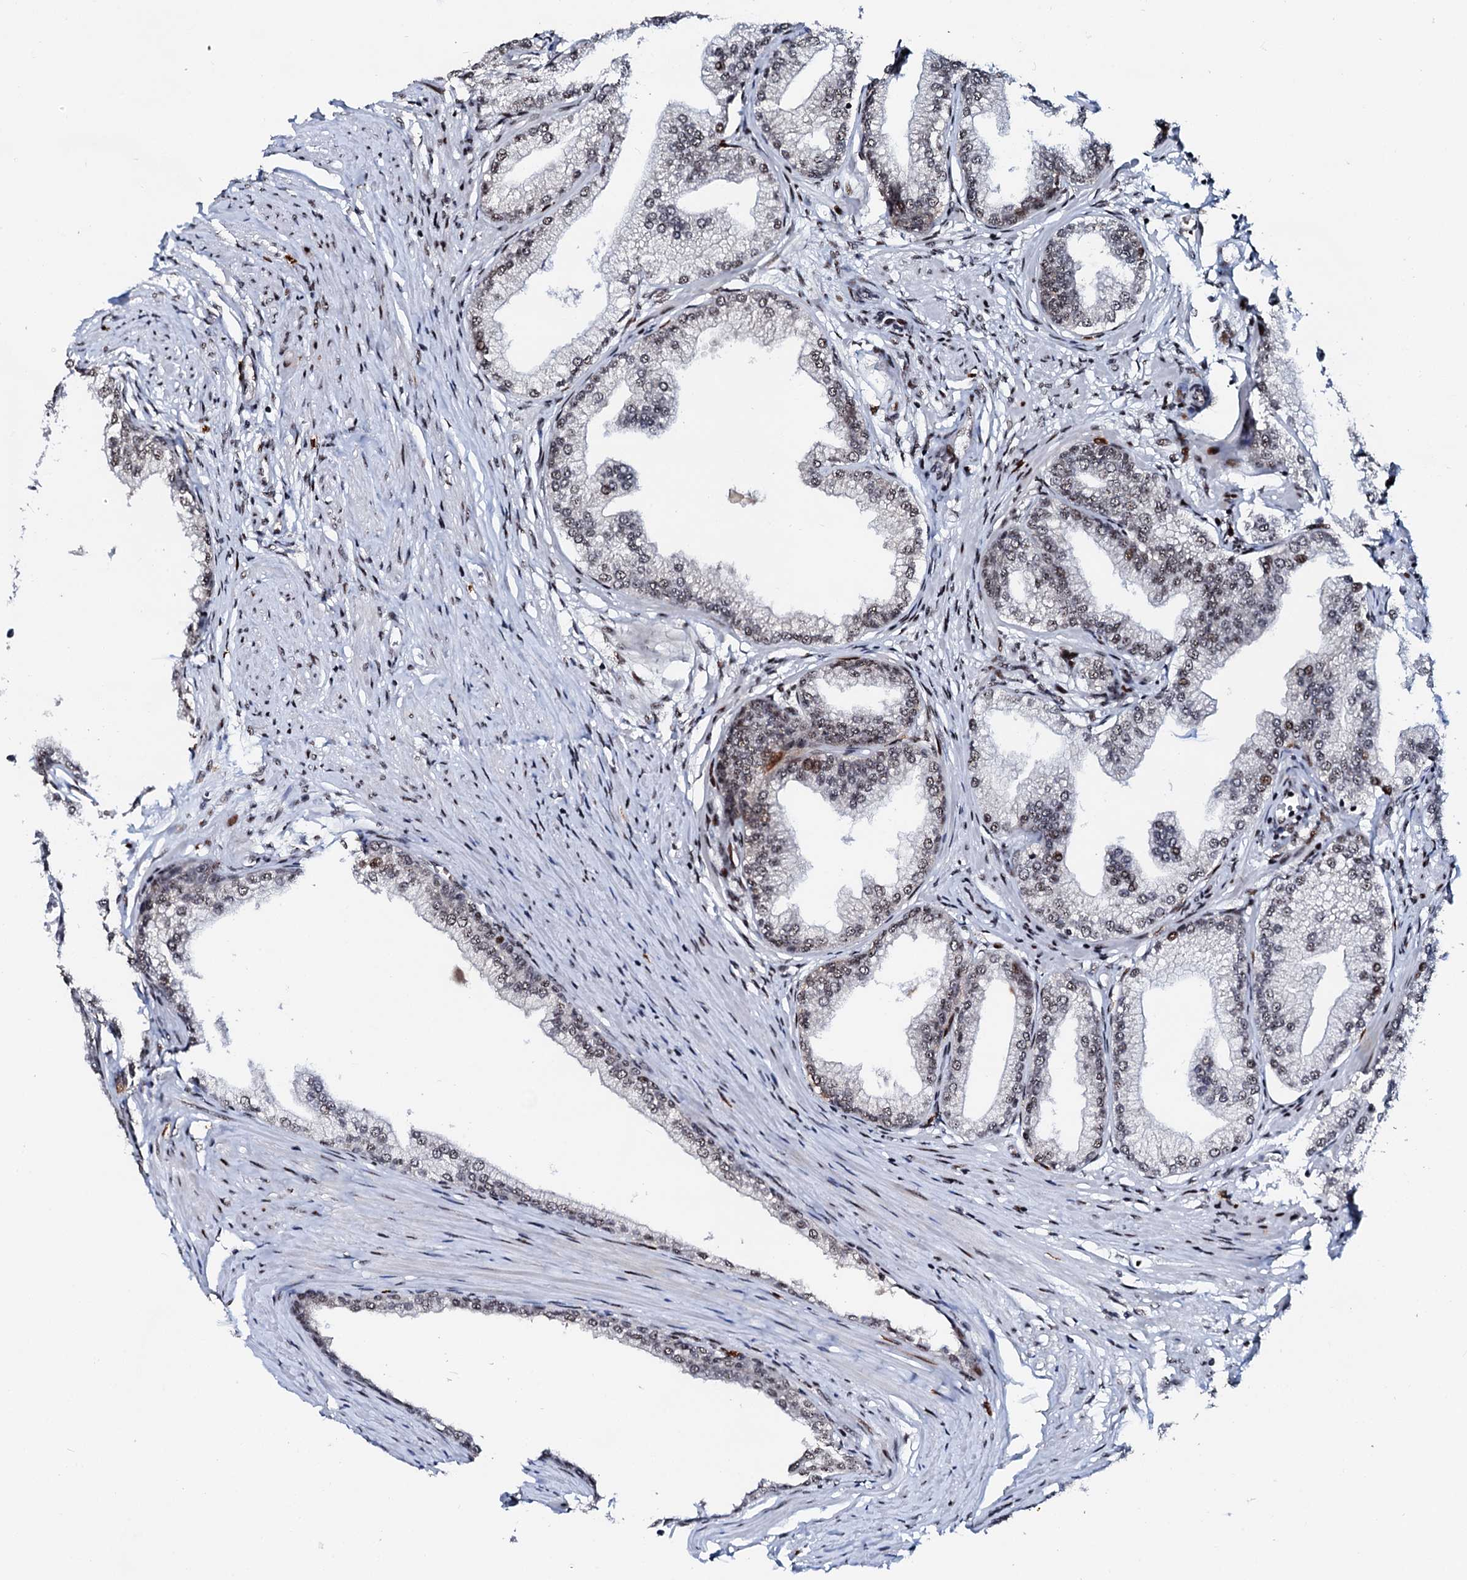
{"staining": {"intensity": "moderate", "quantity": ">75%", "location": "nuclear"}, "tissue": "prostate", "cell_type": "Glandular cells", "image_type": "normal", "snomed": [{"axis": "morphology", "description": "Normal tissue, NOS"}, {"axis": "morphology", "description": "Urothelial carcinoma, Low grade"}, {"axis": "topography", "description": "Urinary bladder"}, {"axis": "topography", "description": "Prostate"}], "caption": "IHC photomicrograph of unremarkable prostate: prostate stained using immunohistochemistry exhibits medium levels of moderate protein expression localized specifically in the nuclear of glandular cells, appearing as a nuclear brown color.", "gene": "NEUROG3", "patient": {"sex": "male", "age": 60}}